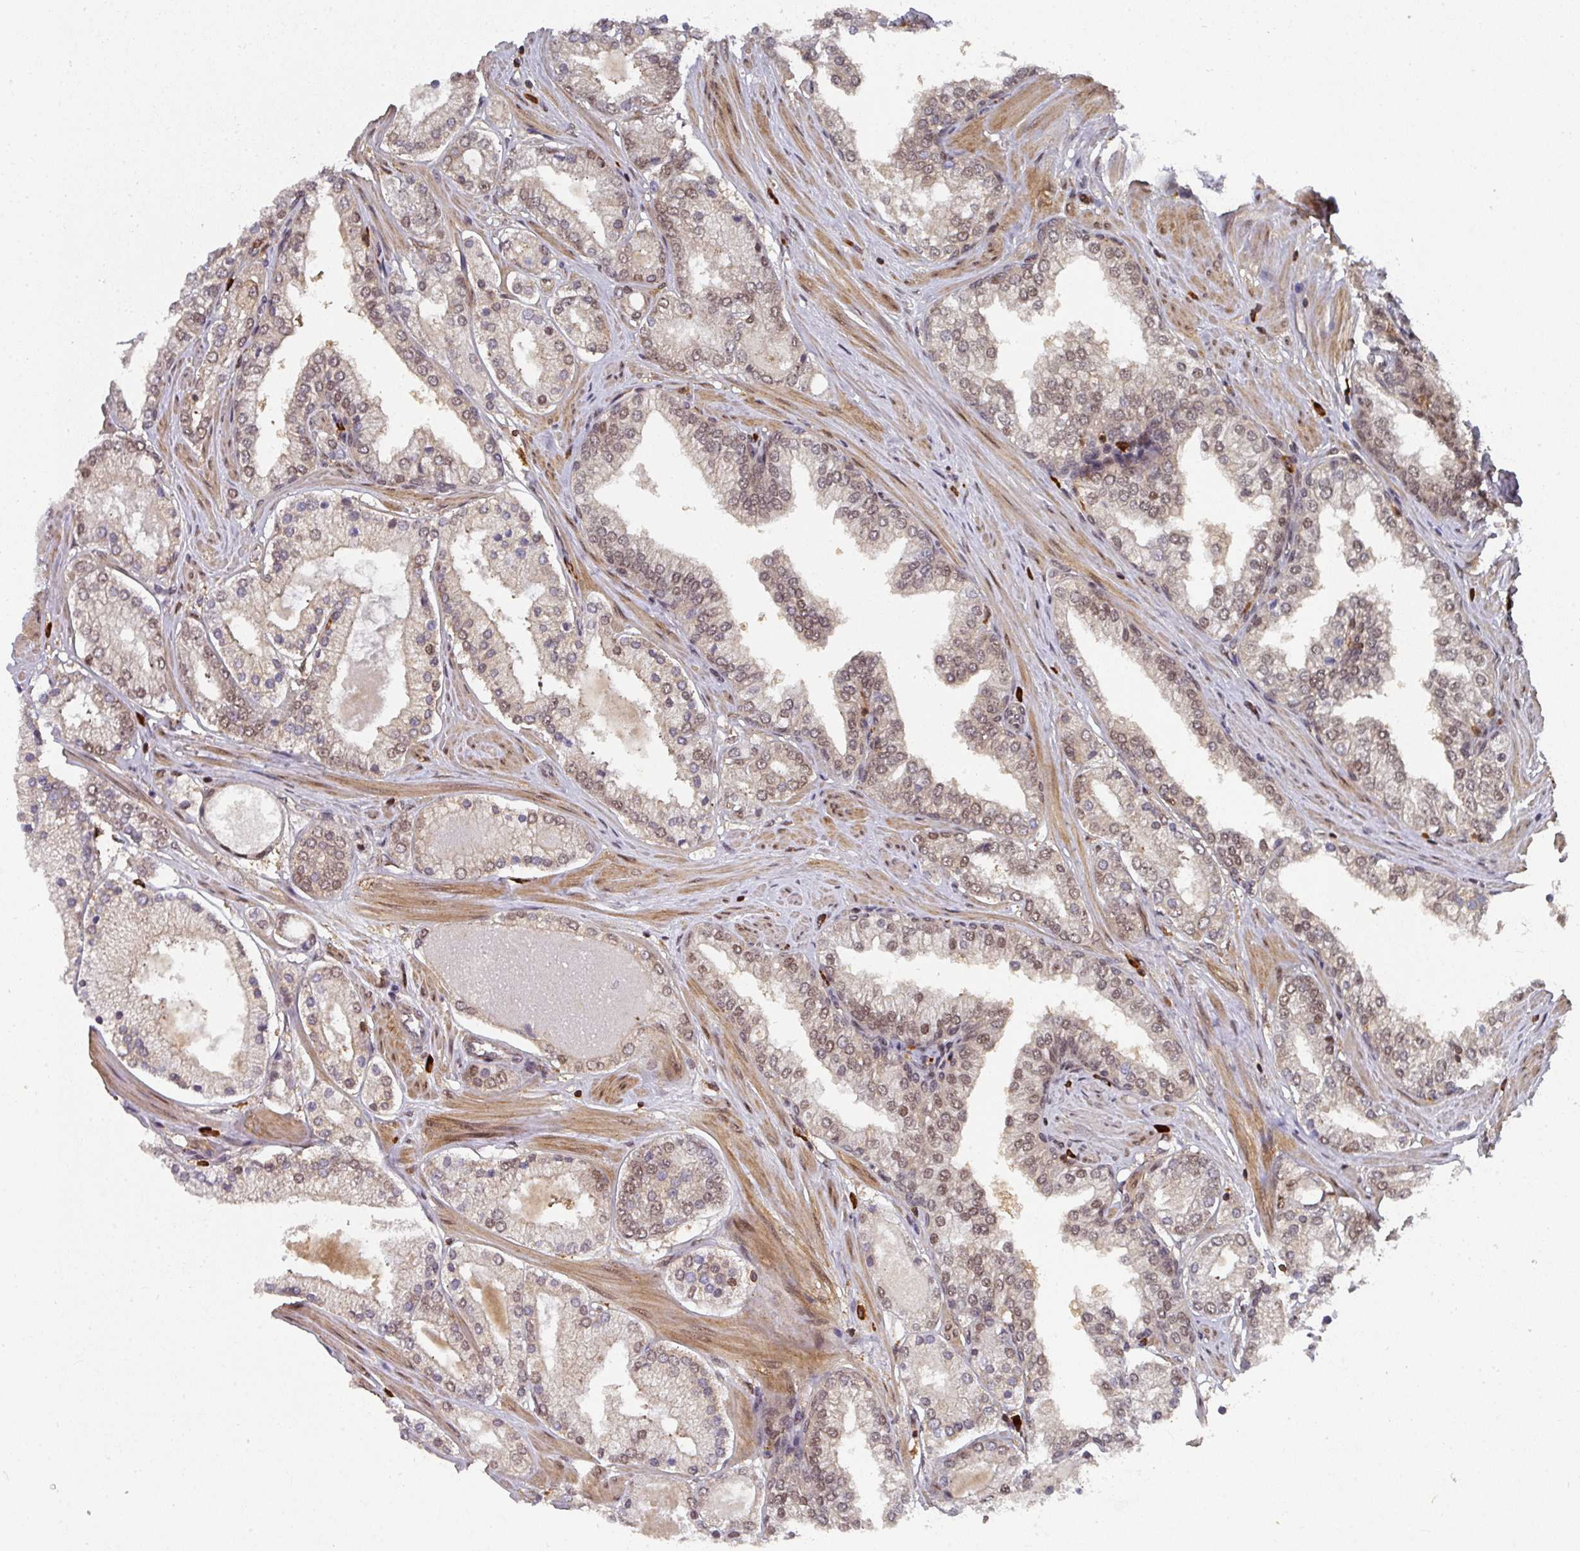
{"staining": {"intensity": "weak", "quantity": "25%-75%", "location": "nuclear"}, "tissue": "prostate cancer", "cell_type": "Tumor cells", "image_type": "cancer", "snomed": [{"axis": "morphology", "description": "Adenocarcinoma, Low grade"}, {"axis": "topography", "description": "Prostate"}], "caption": "DAB (3,3'-diaminobenzidine) immunohistochemical staining of low-grade adenocarcinoma (prostate) shows weak nuclear protein expression in approximately 25%-75% of tumor cells. (DAB = brown stain, brightfield microscopy at high magnification).", "gene": "DIDO1", "patient": {"sex": "male", "age": 42}}